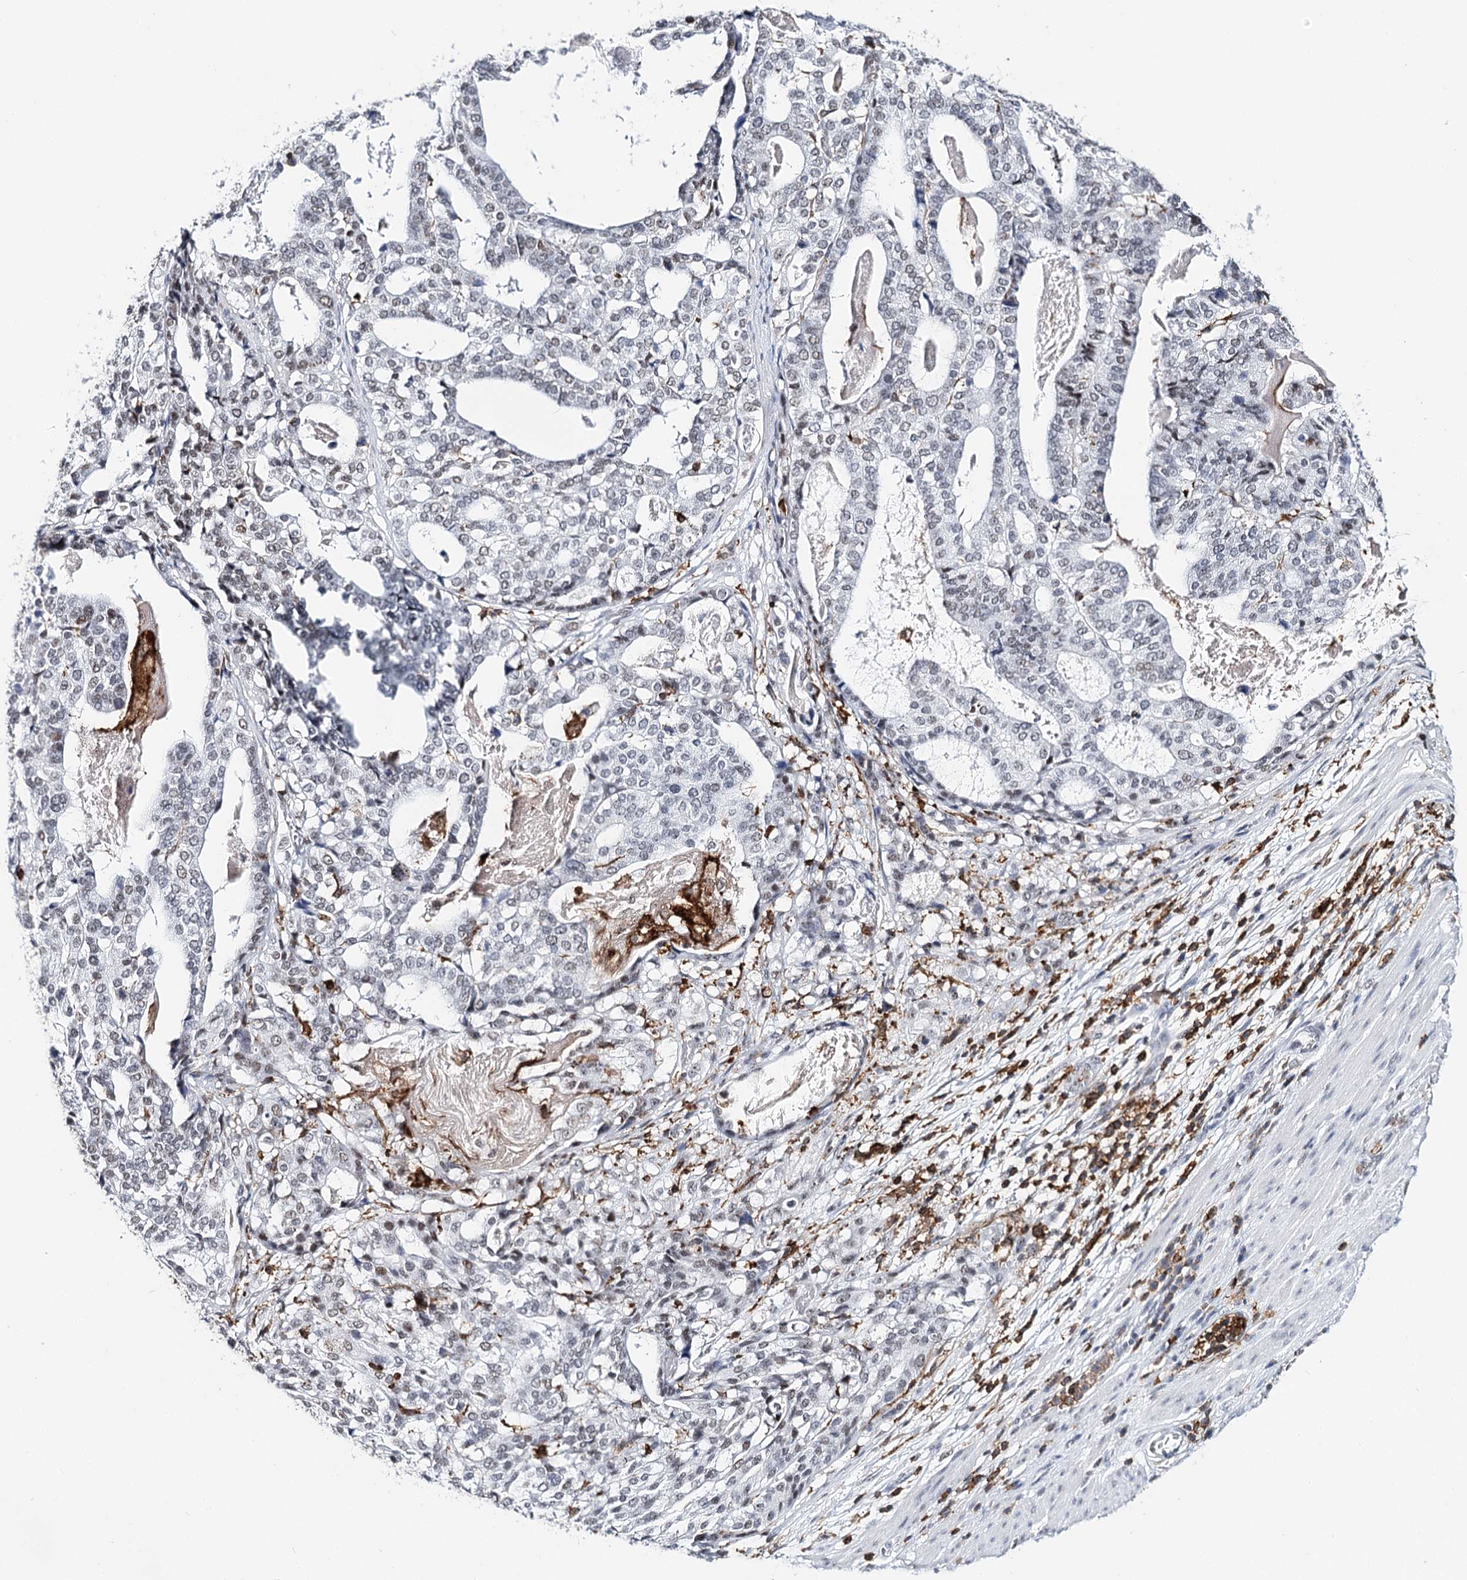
{"staining": {"intensity": "negative", "quantity": "none", "location": "none"}, "tissue": "stomach cancer", "cell_type": "Tumor cells", "image_type": "cancer", "snomed": [{"axis": "morphology", "description": "Adenocarcinoma, NOS"}, {"axis": "topography", "description": "Stomach"}], "caption": "This is an IHC micrograph of human stomach cancer (adenocarcinoma). There is no staining in tumor cells.", "gene": "BARD1", "patient": {"sex": "male", "age": 48}}